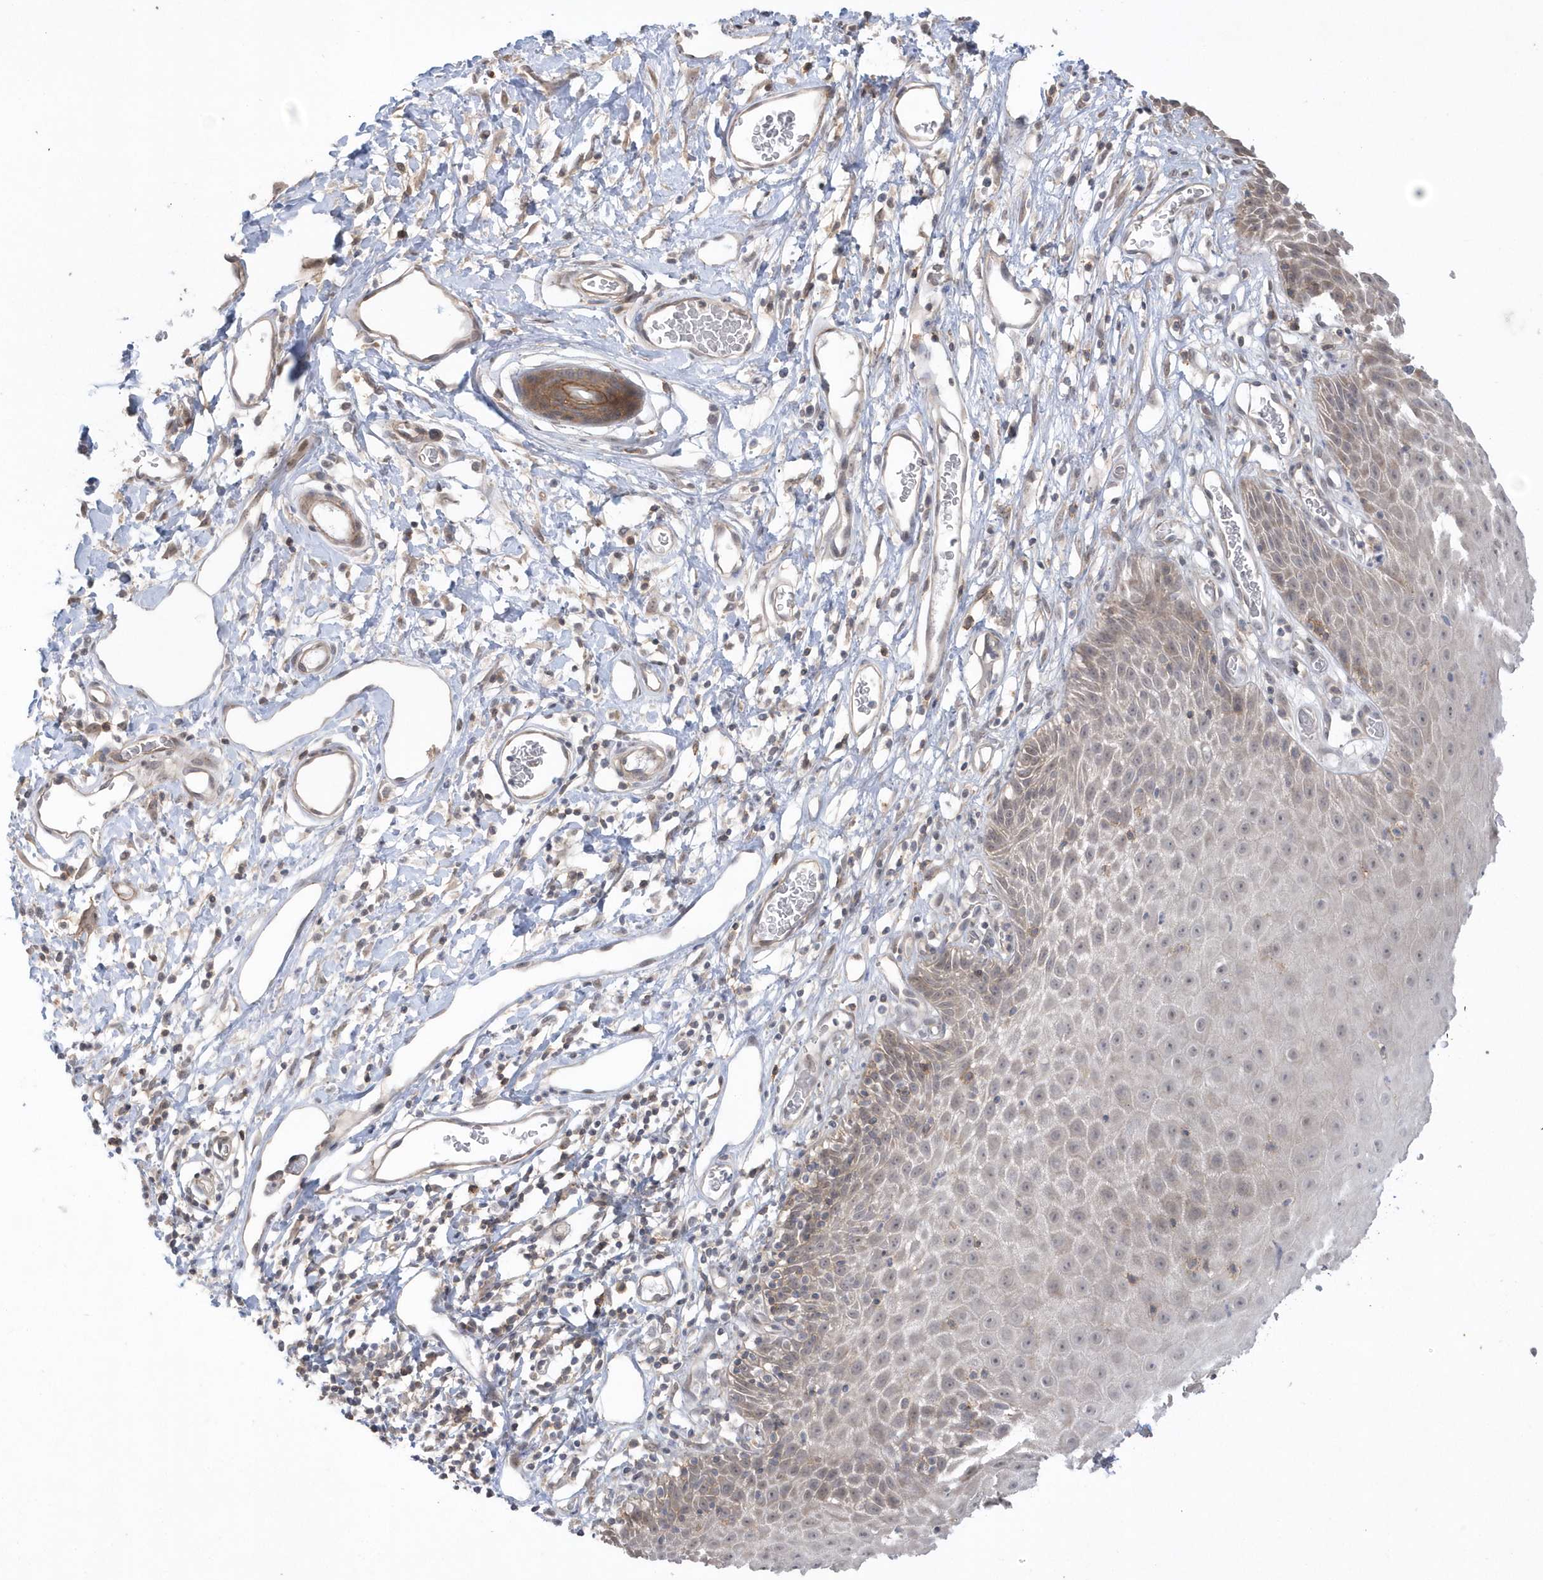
{"staining": {"intensity": "moderate", "quantity": "25%-75%", "location": "cytoplasmic/membranous"}, "tissue": "skin", "cell_type": "Epidermal cells", "image_type": "normal", "snomed": [{"axis": "morphology", "description": "Normal tissue, NOS"}, {"axis": "topography", "description": "Vulva"}], "caption": "Skin stained for a protein (brown) shows moderate cytoplasmic/membranous positive staining in about 25%-75% of epidermal cells.", "gene": "CRIP3", "patient": {"sex": "female", "age": 68}}